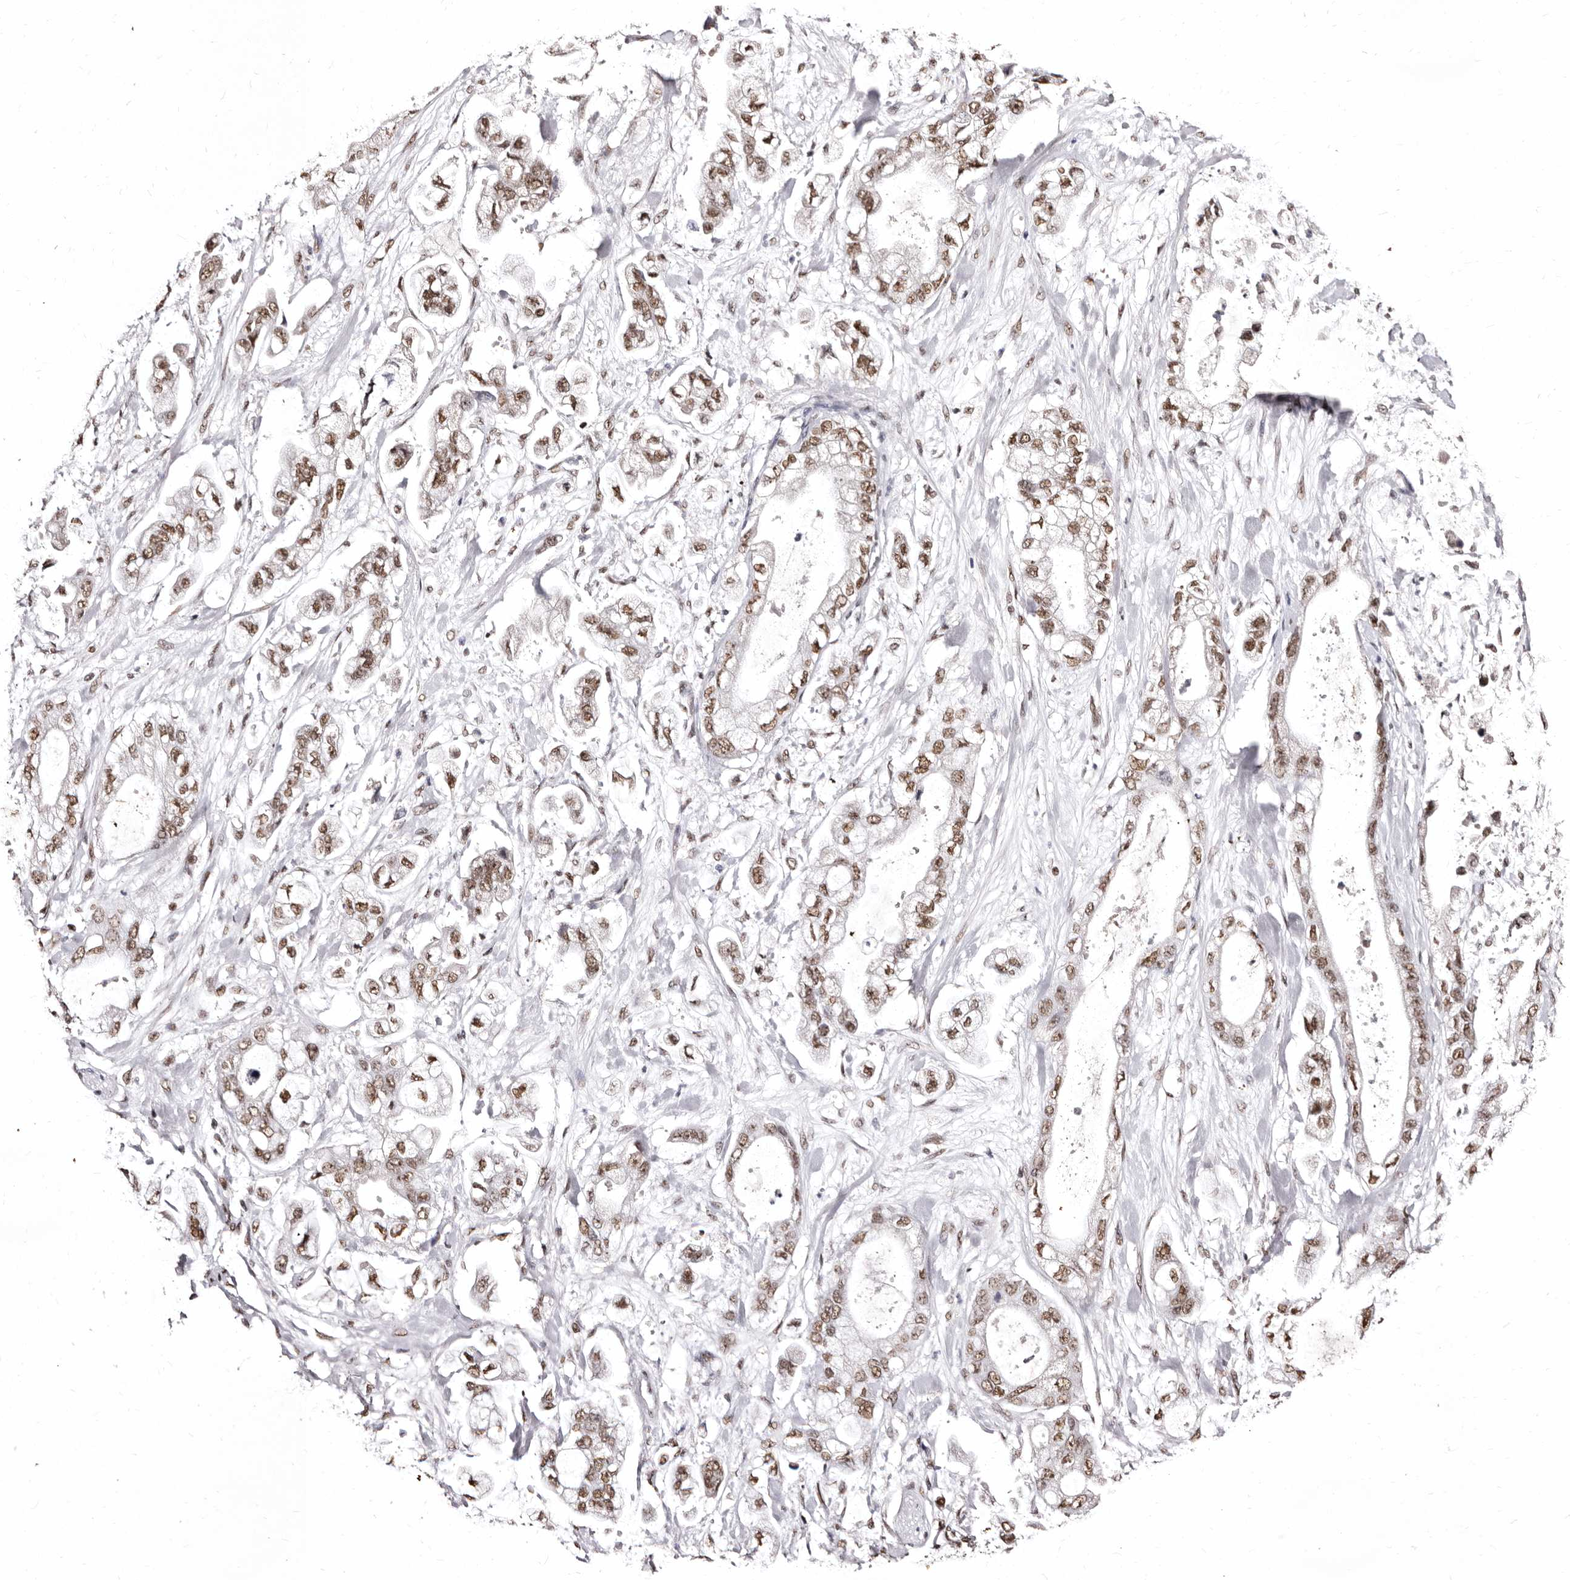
{"staining": {"intensity": "moderate", "quantity": ">75%", "location": "nuclear"}, "tissue": "stomach cancer", "cell_type": "Tumor cells", "image_type": "cancer", "snomed": [{"axis": "morphology", "description": "Normal tissue, NOS"}, {"axis": "morphology", "description": "Adenocarcinoma, NOS"}, {"axis": "topography", "description": "Stomach"}], "caption": "High-power microscopy captured an immunohistochemistry image of stomach cancer, revealing moderate nuclear positivity in about >75% of tumor cells.", "gene": "ANAPC11", "patient": {"sex": "male", "age": 62}}